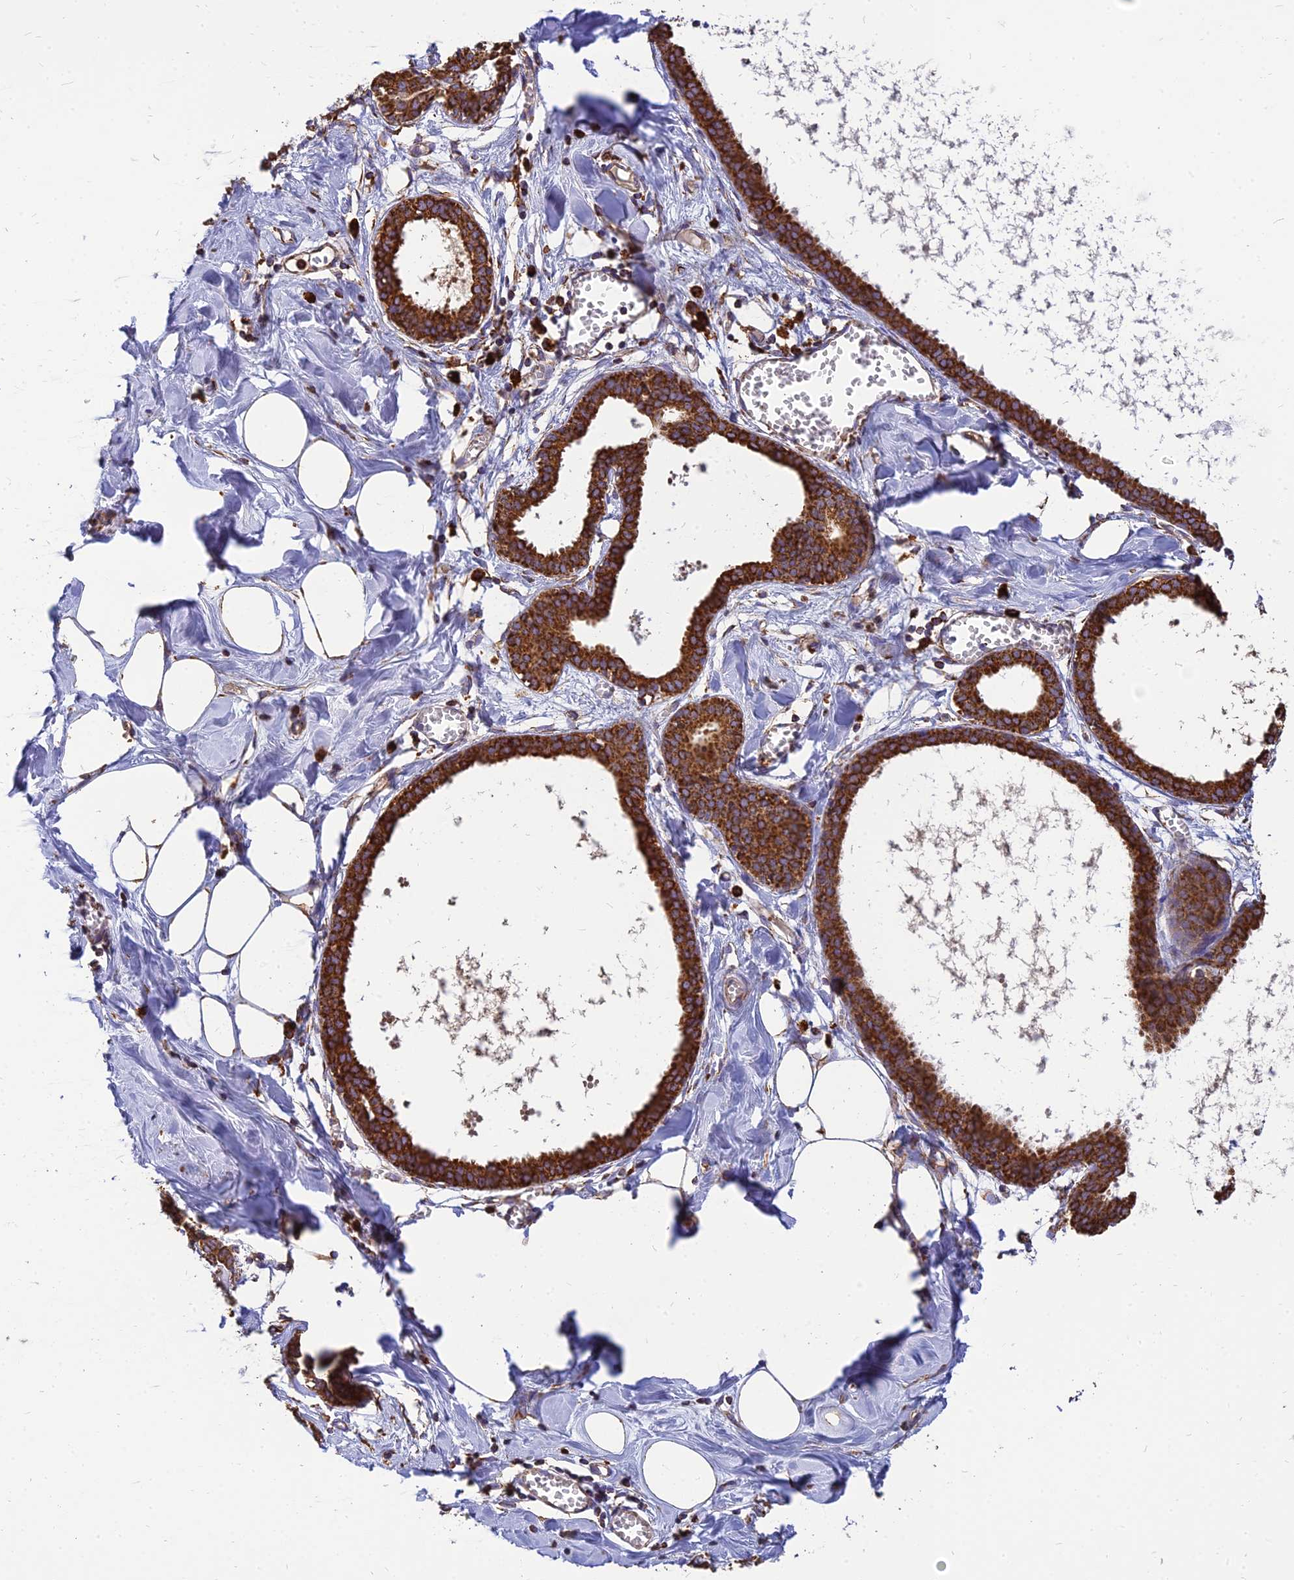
{"staining": {"intensity": "moderate", "quantity": ">75%", "location": "cytoplasmic/membranous"}, "tissue": "breast", "cell_type": "Adipocytes", "image_type": "normal", "snomed": [{"axis": "morphology", "description": "Normal tissue, NOS"}, {"axis": "topography", "description": "Breast"}], "caption": "A histopathology image of breast stained for a protein displays moderate cytoplasmic/membranous brown staining in adipocytes.", "gene": "THUMPD2", "patient": {"sex": "female", "age": 27}}